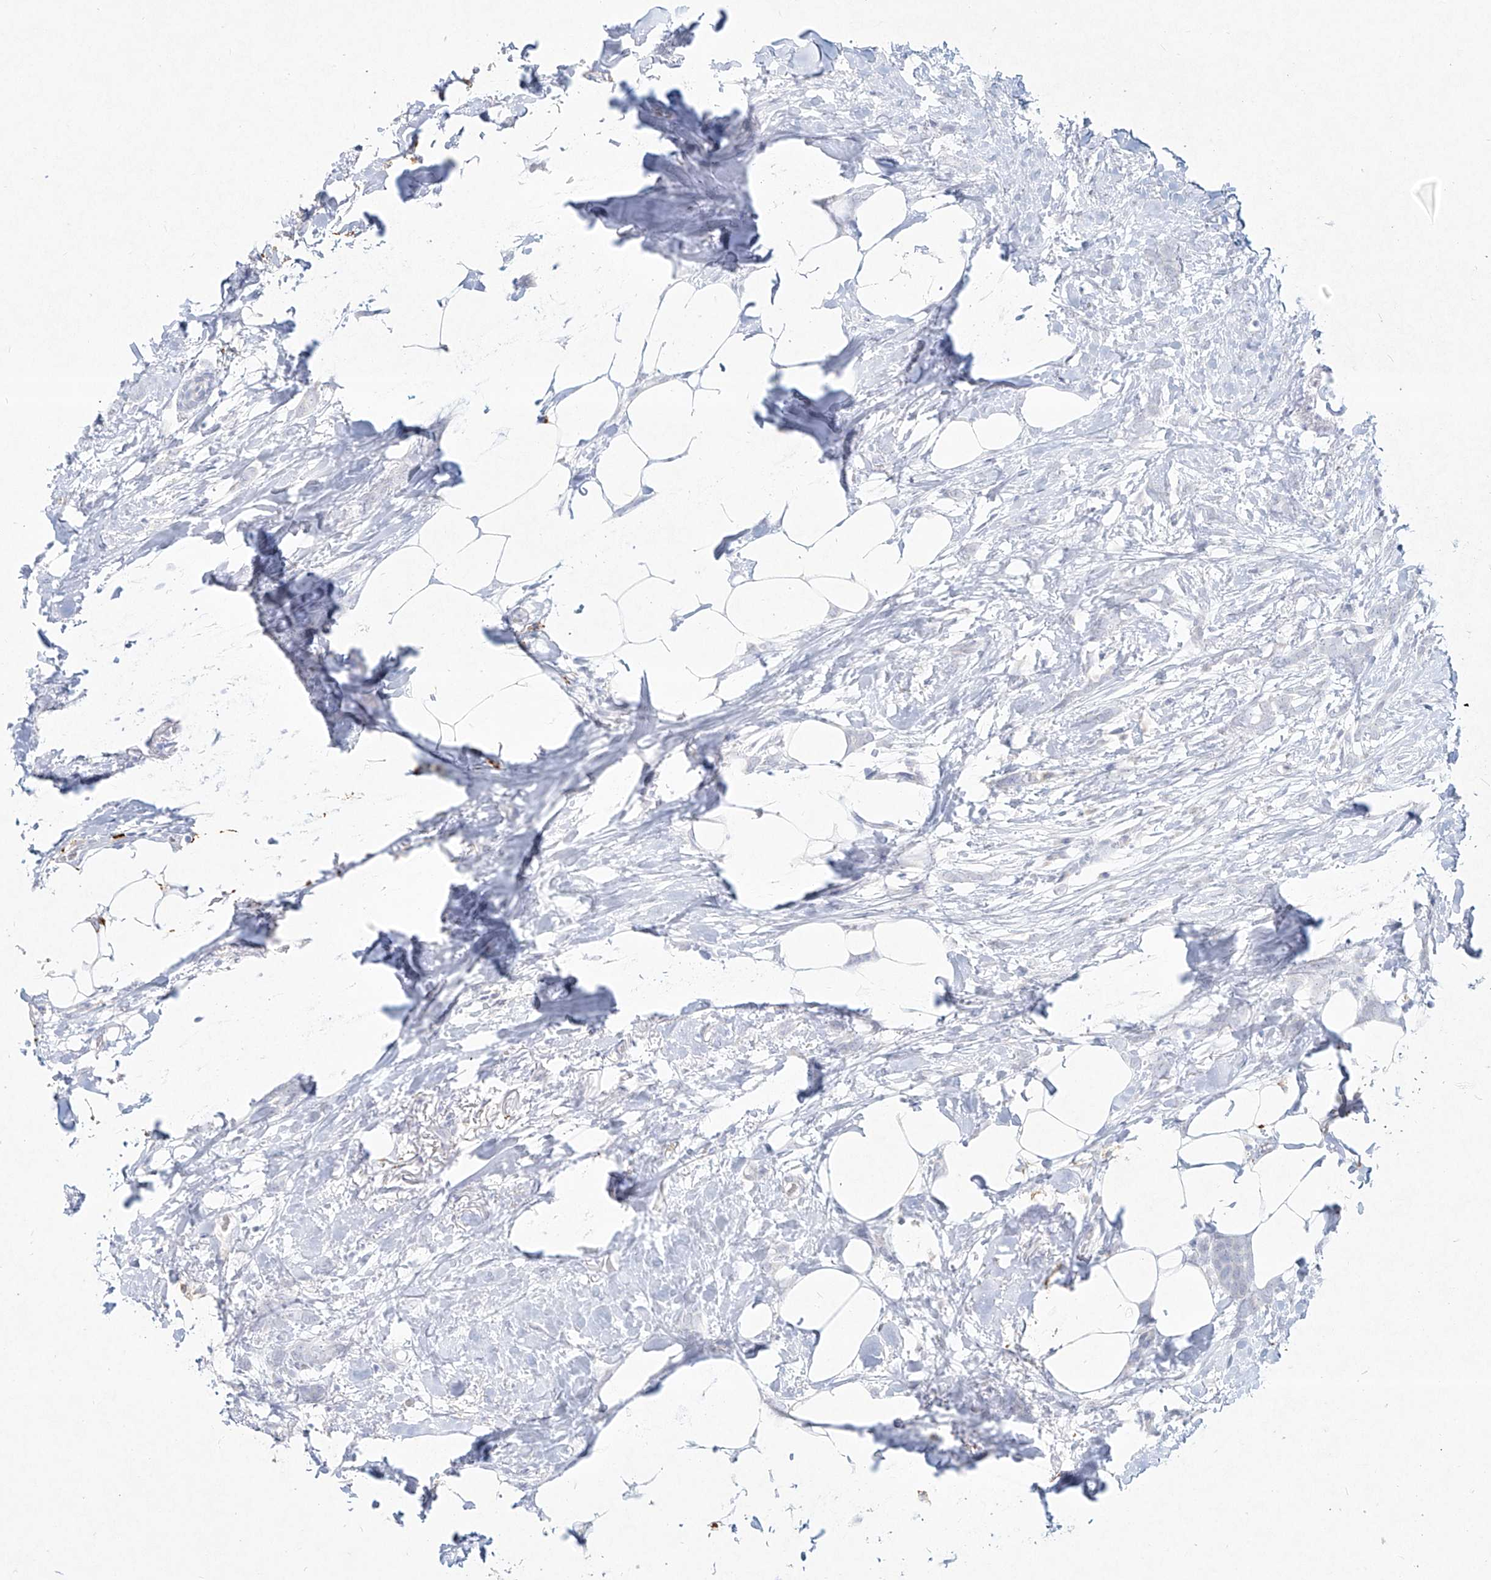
{"staining": {"intensity": "negative", "quantity": "none", "location": "none"}, "tissue": "breast cancer", "cell_type": "Tumor cells", "image_type": "cancer", "snomed": [{"axis": "morphology", "description": "Lobular carcinoma, in situ"}, {"axis": "morphology", "description": "Lobular carcinoma"}, {"axis": "topography", "description": "Breast"}], "caption": "Tumor cells show no significant expression in breast cancer.", "gene": "CD209", "patient": {"sex": "female", "age": 41}}